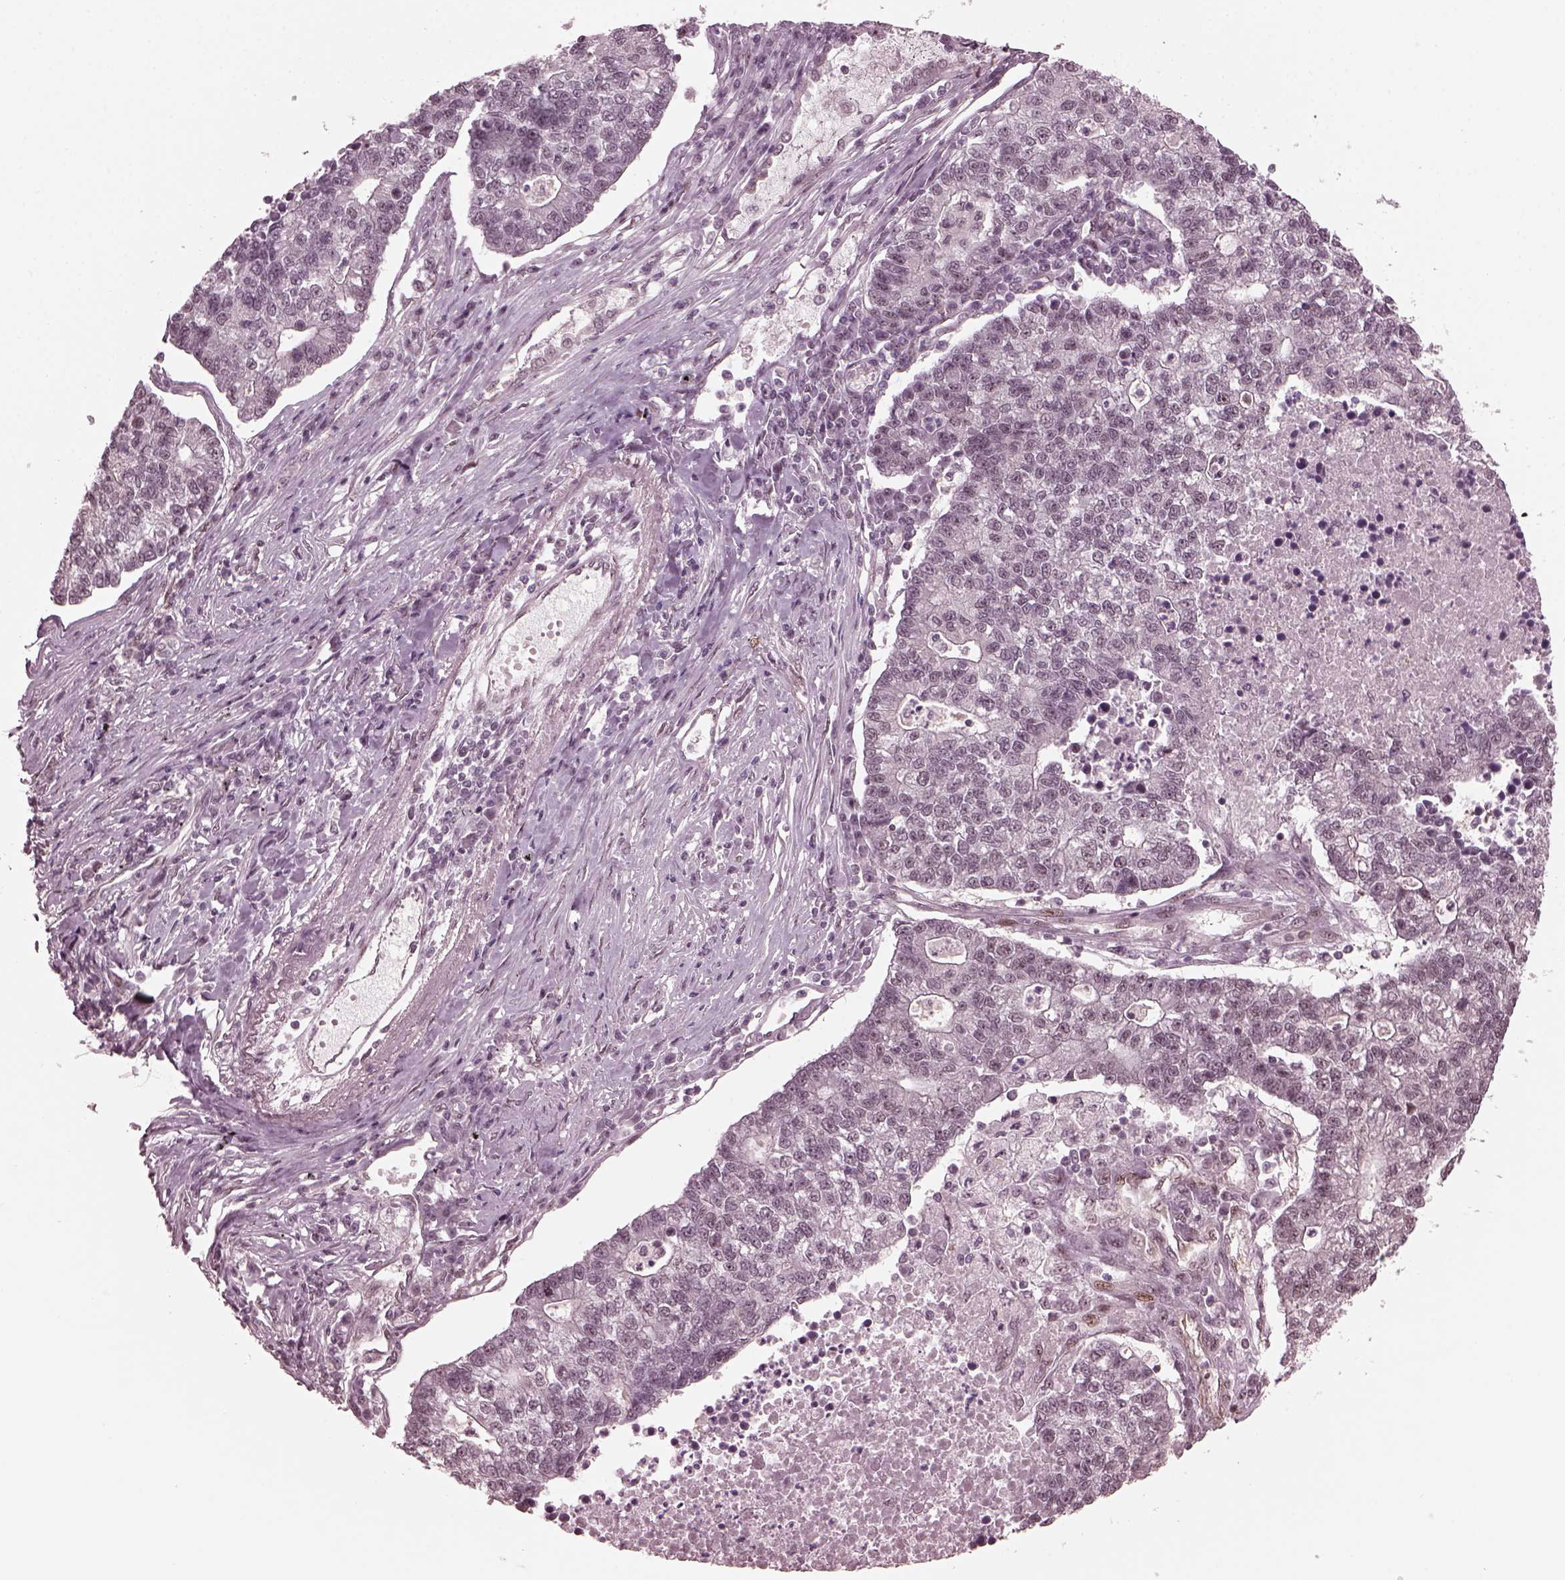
{"staining": {"intensity": "negative", "quantity": "none", "location": "none"}, "tissue": "lung cancer", "cell_type": "Tumor cells", "image_type": "cancer", "snomed": [{"axis": "morphology", "description": "Adenocarcinoma, NOS"}, {"axis": "topography", "description": "Lung"}], "caption": "A micrograph of lung cancer stained for a protein reveals no brown staining in tumor cells.", "gene": "TRIB3", "patient": {"sex": "male", "age": 57}}